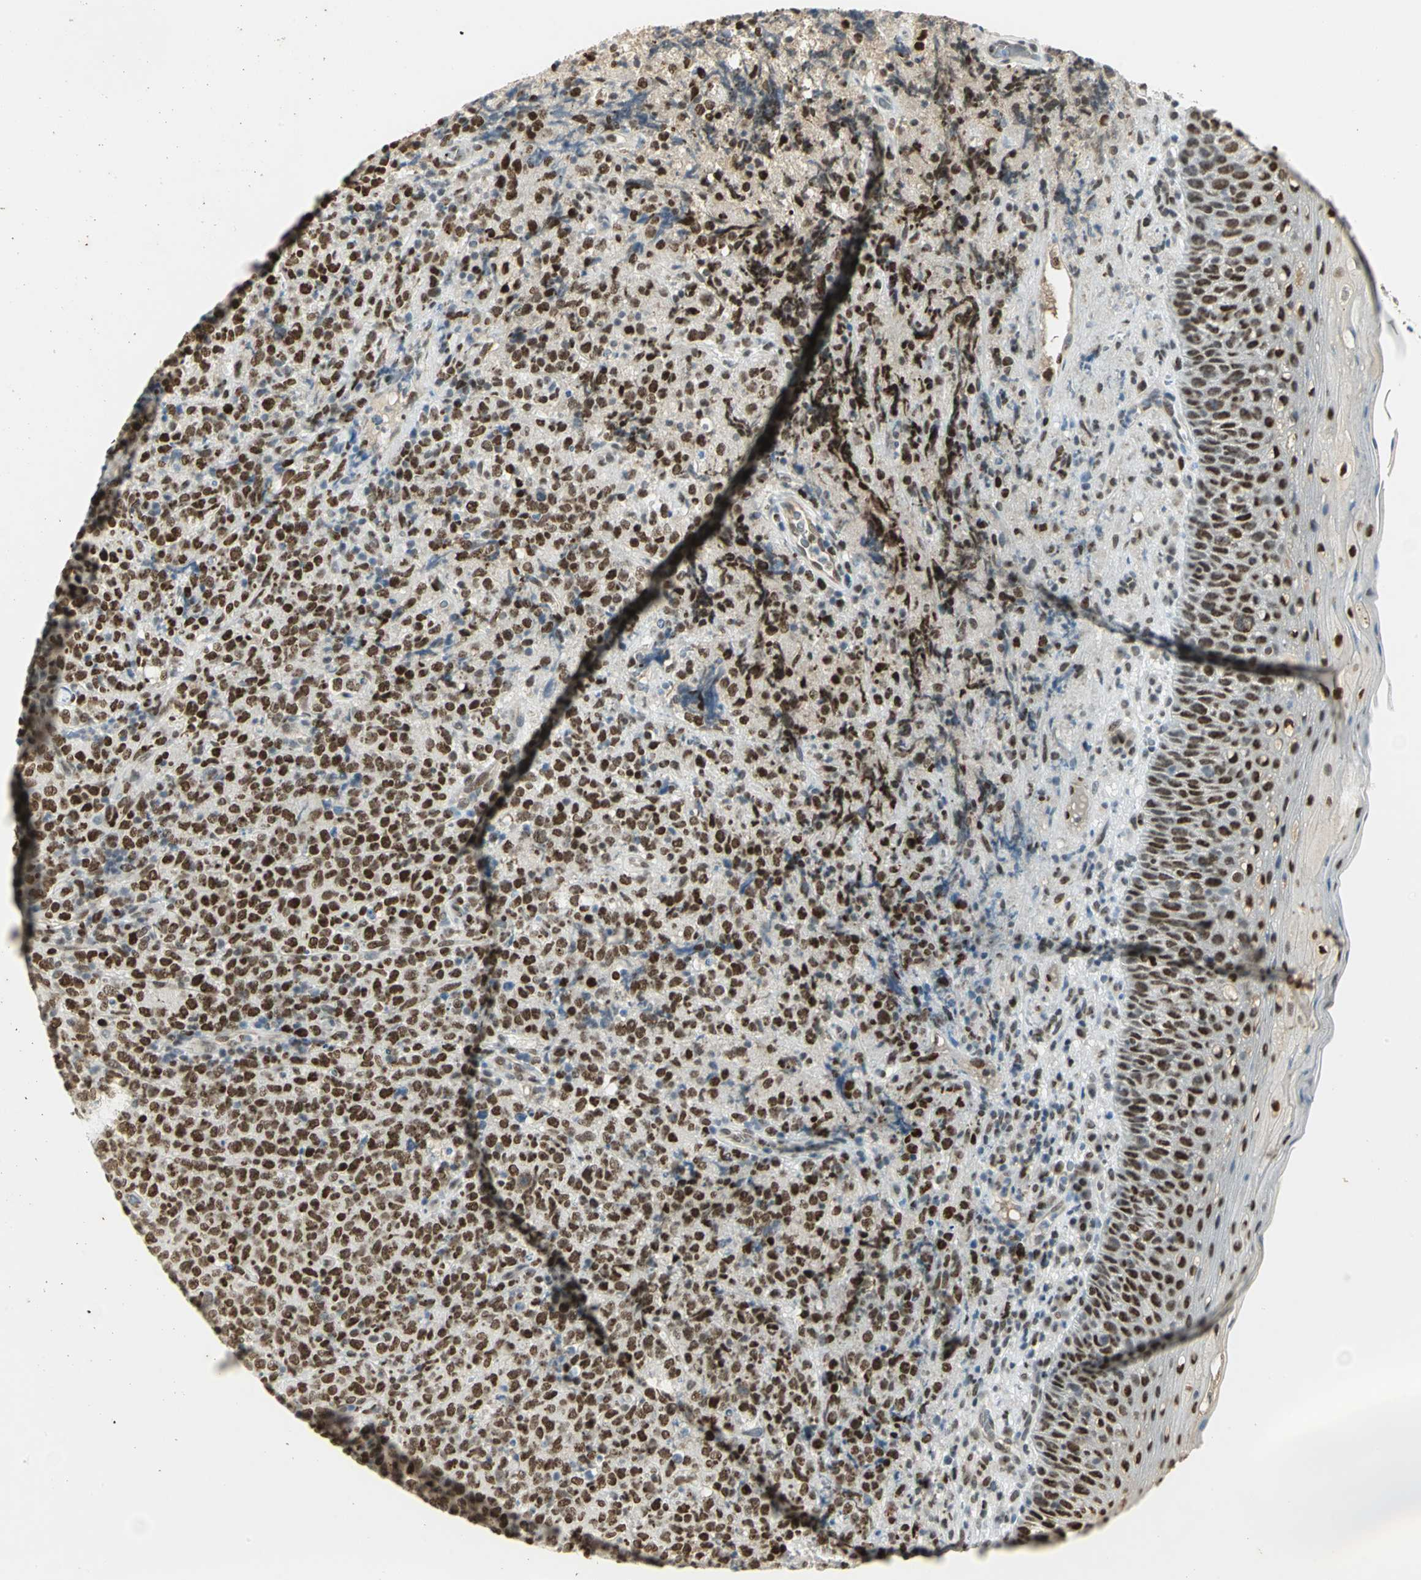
{"staining": {"intensity": "strong", "quantity": ">75%", "location": "nuclear"}, "tissue": "lymphoma", "cell_type": "Tumor cells", "image_type": "cancer", "snomed": [{"axis": "morphology", "description": "Malignant lymphoma, non-Hodgkin's type, High grade"}, {"axis": "topography", "description": "Tonsil"}], "caption": "An immunohistochemistry (IHC) histopathology image of neoplastic tissue is shown. Protein staining in brown shows strong nuclear positivity in malignant lymphoma, non-Hodgkin's type (high-grade) within tumor cells.", "gene": "AK6", "patient": {"sex": "female", "age": 36}}